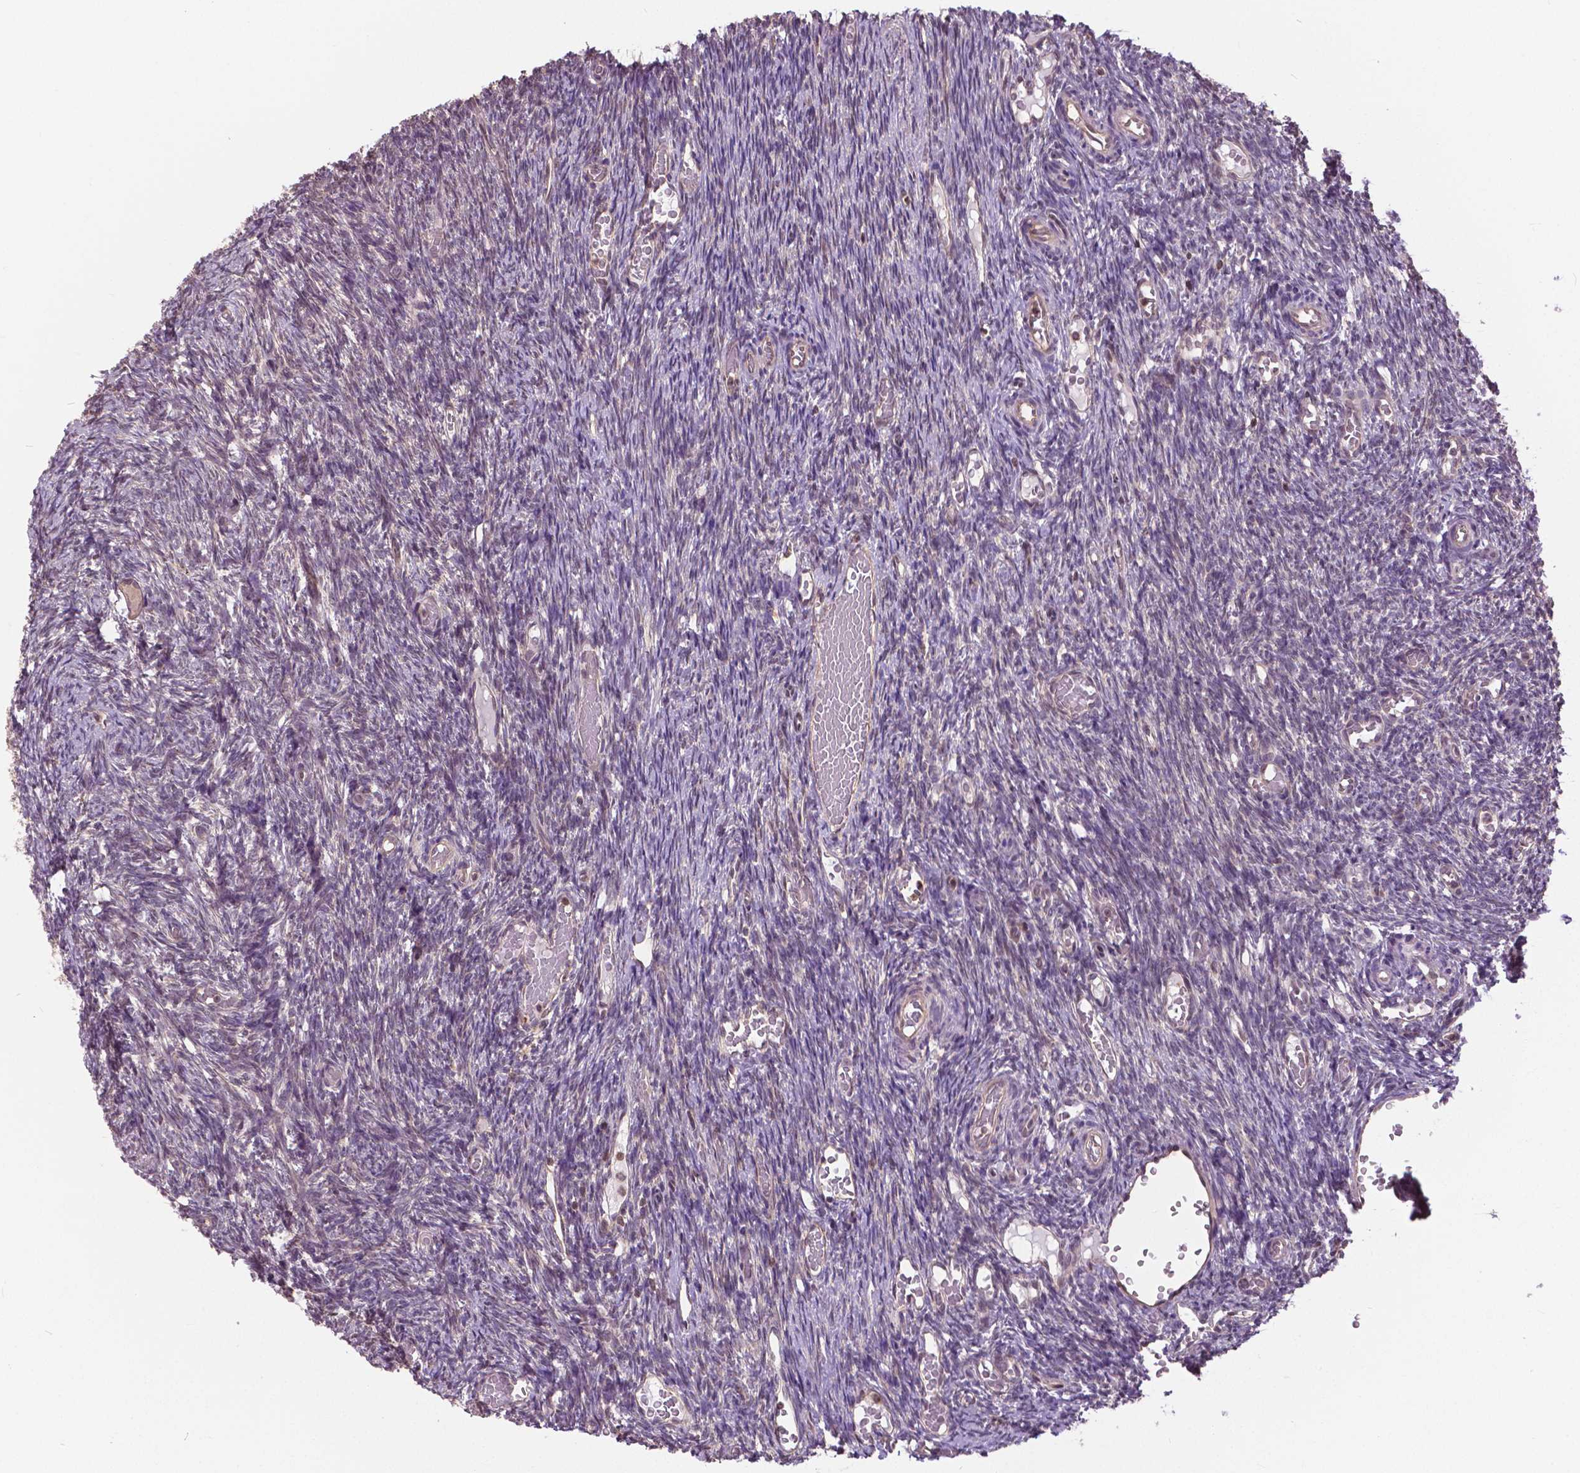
{"staining": {"intensity": "weak", "quantity": ">75%", "location": "cytoplasmic/membranous"}, "tissue": "ovary", "cell_type": "Follicle cells", "image_type": "normal", "snomed": [{"axis": "morphology", "description": "Normal tissue, NOS"}, {"axis": "topography", "description": "Ovary"}], "caption": "Immunohistochemistry (DAB (3,3'-diaminobenzidine)) staining of unremarkable ovary exhibits weak cytoplasmic/membranous protein staining in about >75% of follicle cells. (Stains: DAB (3,3'-diaminobenzidine) in brown, nuclei in blue, Microscopy: brightfield microscopy at high magnification).", "gene": "ANXA13", "patient": {"sex": "female", "age": 39}}